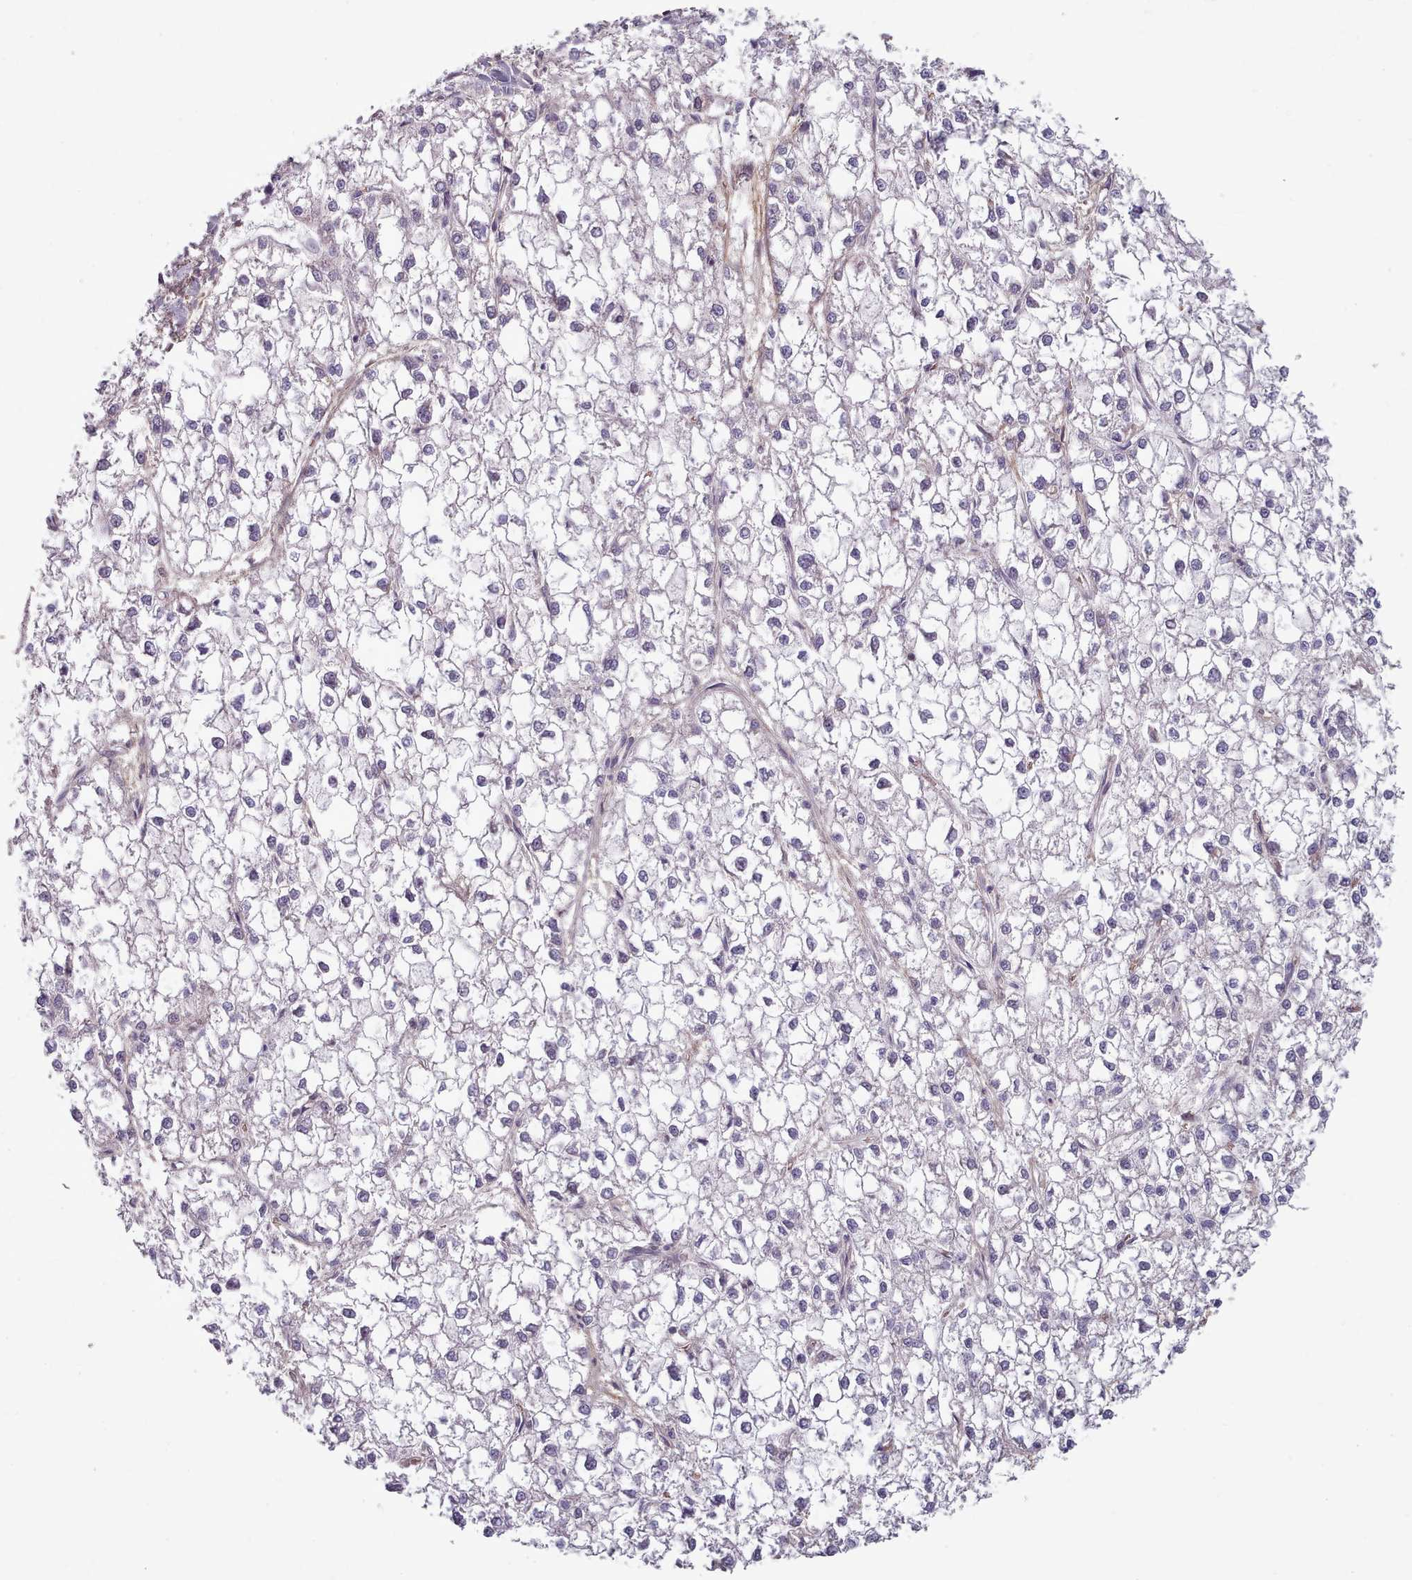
{"staining": {"intensity": "negative", "quantity": "none", "location": "none"}, "tissue": "liver cancer", "cell_type": "Tumor cells", "image_type": "cancer", "snomed": [{"axis": "morphology", "description": "Carcinoma, Hepatocellular, NOS"}, {"axis": "topography", "description": "Liver"}], "caption": "Immunohistochemistry (IHC) photomicrograph of neoplastic tissue: human hepatocellular carcinoma (liver) stained with DAB reveals no significant protein expression in tumor cells.", "gene": "CLNS1A", "patient": {"sex": "female", "age": 43}}